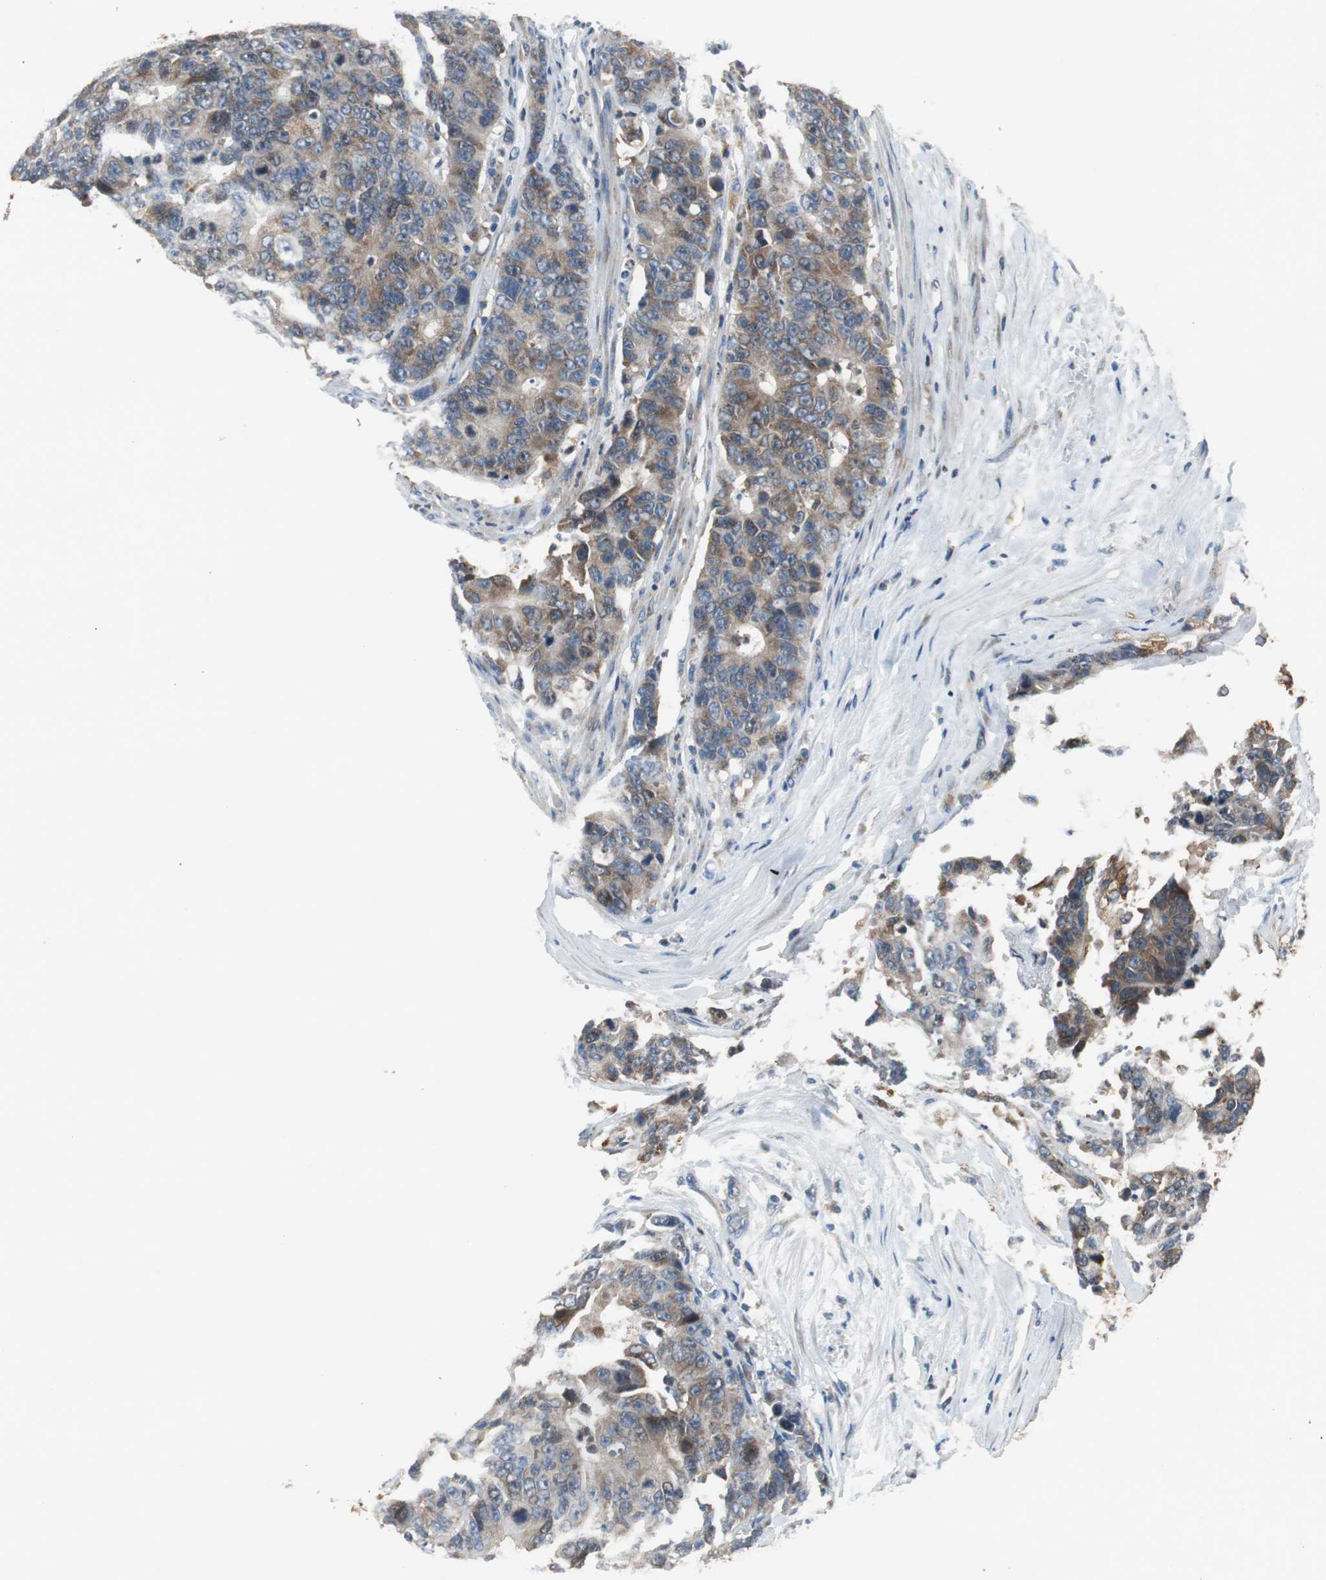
{"staining": {"intensity": "moderate", "quantity": ">75%", "location": "cytoplasmic/membranous"}, "tissue": "colorectal cancer", "cell_type": "Tumor cells", "image_type": "cancer", "snomed": [{"axis": "morphology", "description": "Adenocarcinoma, NOS"}, {"axis": "topography", "description": "Colon"}], "caption": "Immunohistochemistry (IHC) histopathology image of neoplastic tissue: colorectal cancer (adenocarcinoma) stained using IHC shows medium levels of moderate protein expression localized specifically in the cytoplasmic/membranous of tumor cells, appearing as a cytoplasmic/membranous brown color.", "gene": "PI4KB", "patient": {"sex": "female", "age": 86}}